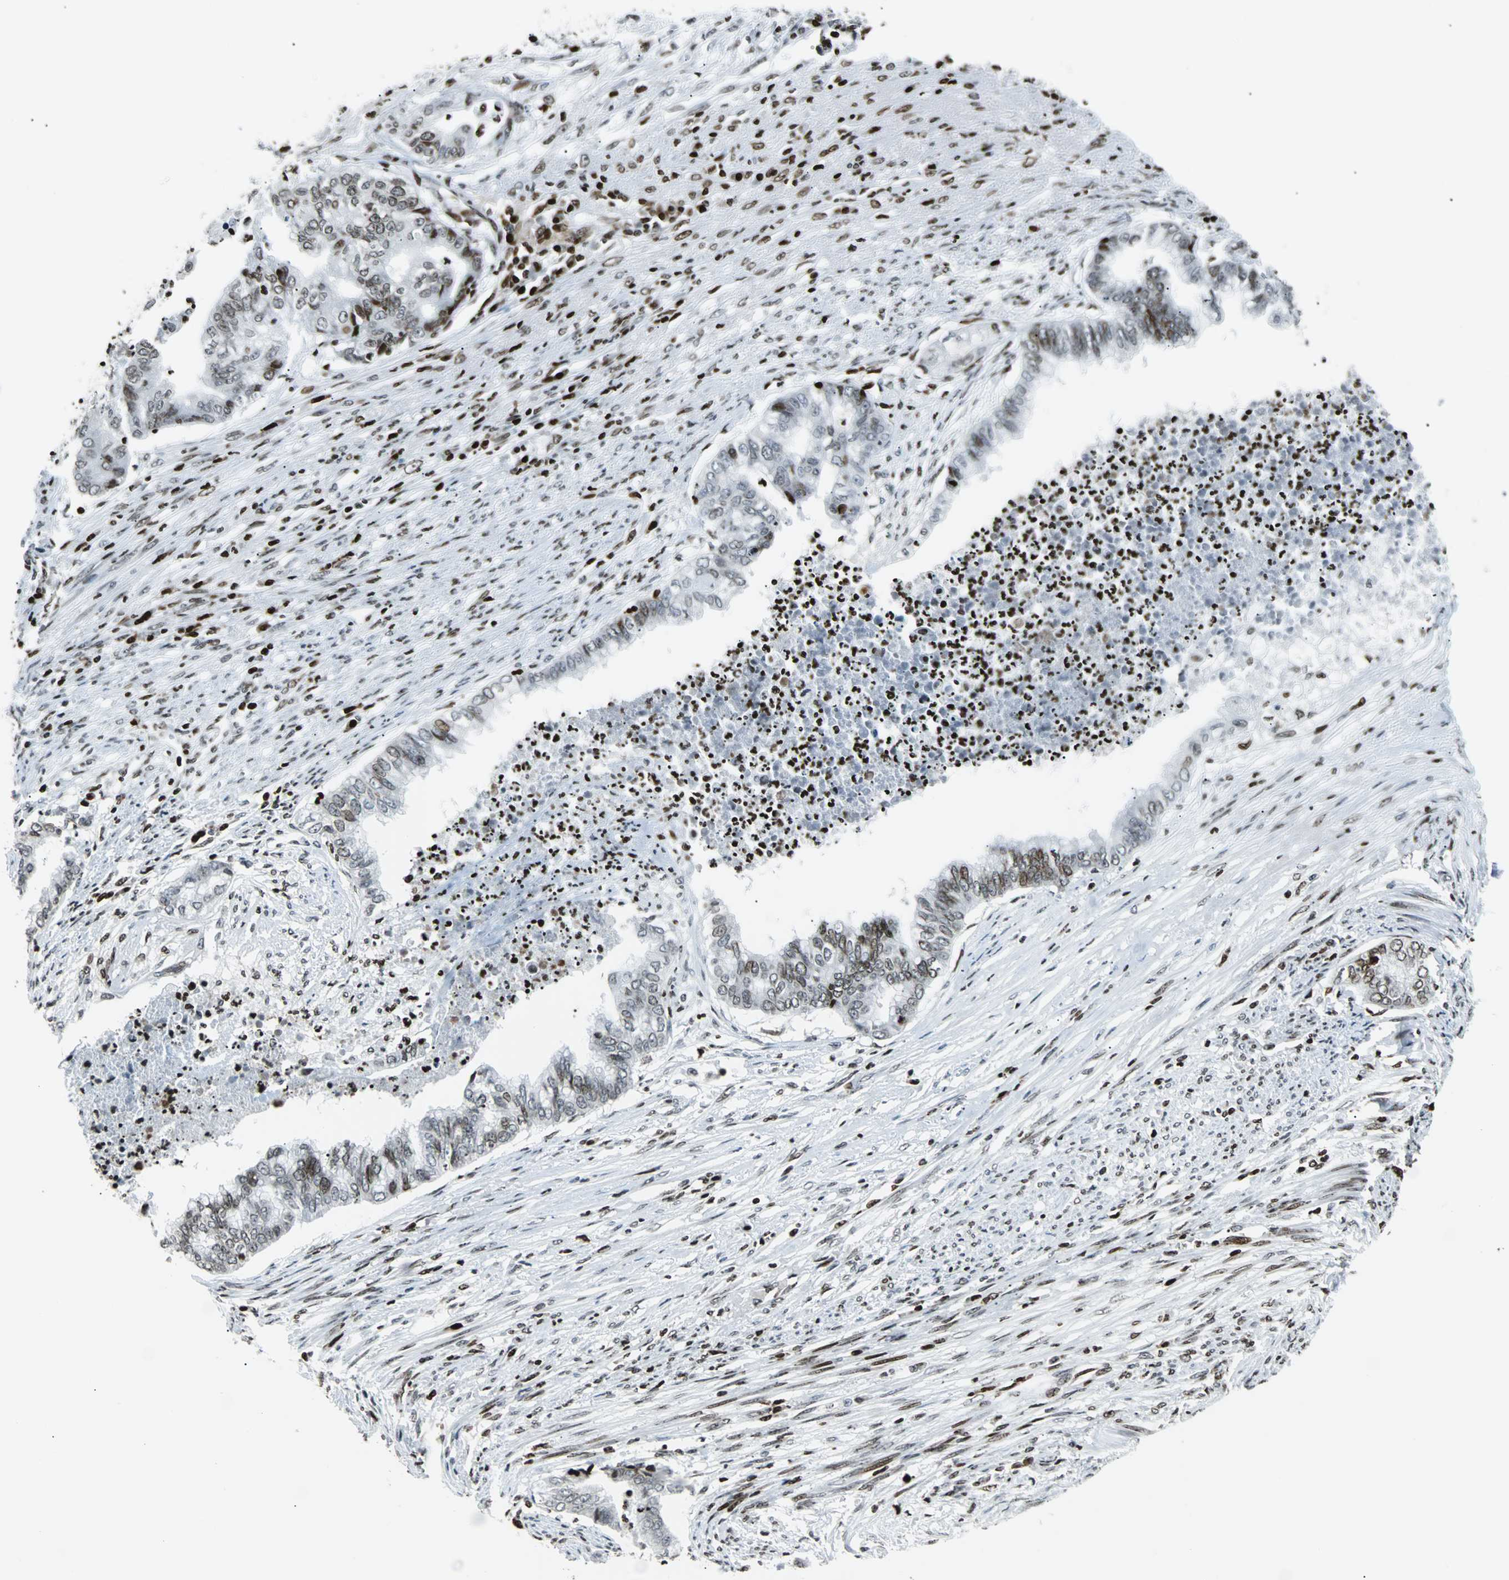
{"staining": {"intensity": "moderate", "quantity": ">75%", "location": "nuclear"}, "tissue": "endometrial cancer", "cell_type": "Tumor cells", "image_type": "cancer", "snomed": [{"axis": "morphology", "description": "Adenocarcinoma, NOS"}, {"axis": "topography", "description": "Endometrium"}], "caption": "Protein staining of adenocarcinoma (endometrial) tissue reveals moderate nuclear staining in approximately >75% of tumor cells.", "gene": "ZNF131", "patient": {"sex": "female", "age": 79}}